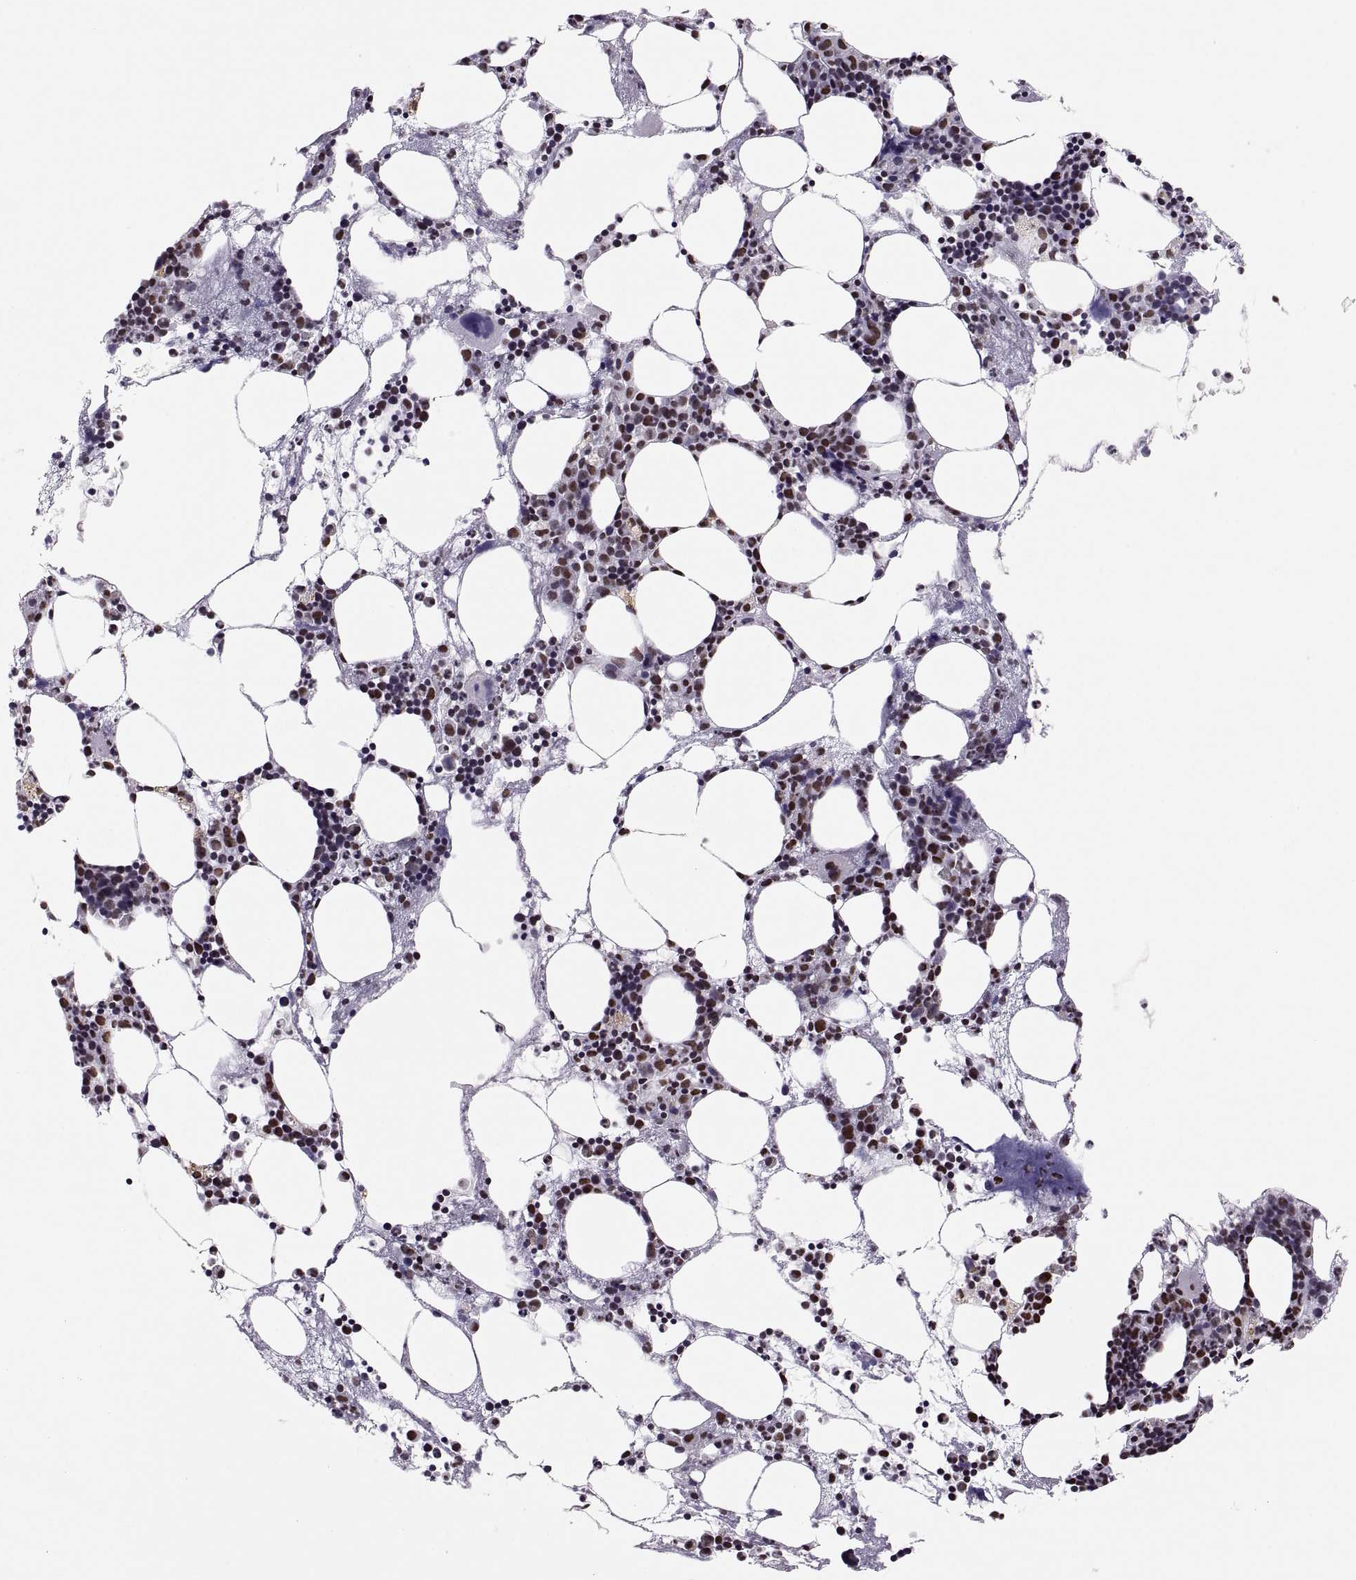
{"staining": {"intensity": "strong", "quantity": "25%-75%", "location": "nuclear"}, "tissue": "bone marrow", "cell_type": "Hematopoietic cells", "image_type": "normal", "snomed": [{"axis": "morphology", "description": "Normal tissue, NOS"}, {"axis": "topography", "description": "Bone marrow"}], "caption": "Hematopoietic cells show high levels of strong nuclear positivity in about 25%-75% of cells in normal bone marrow.", "gene": "SNAI1", "patient": {"sex": "male", "age": 54}}